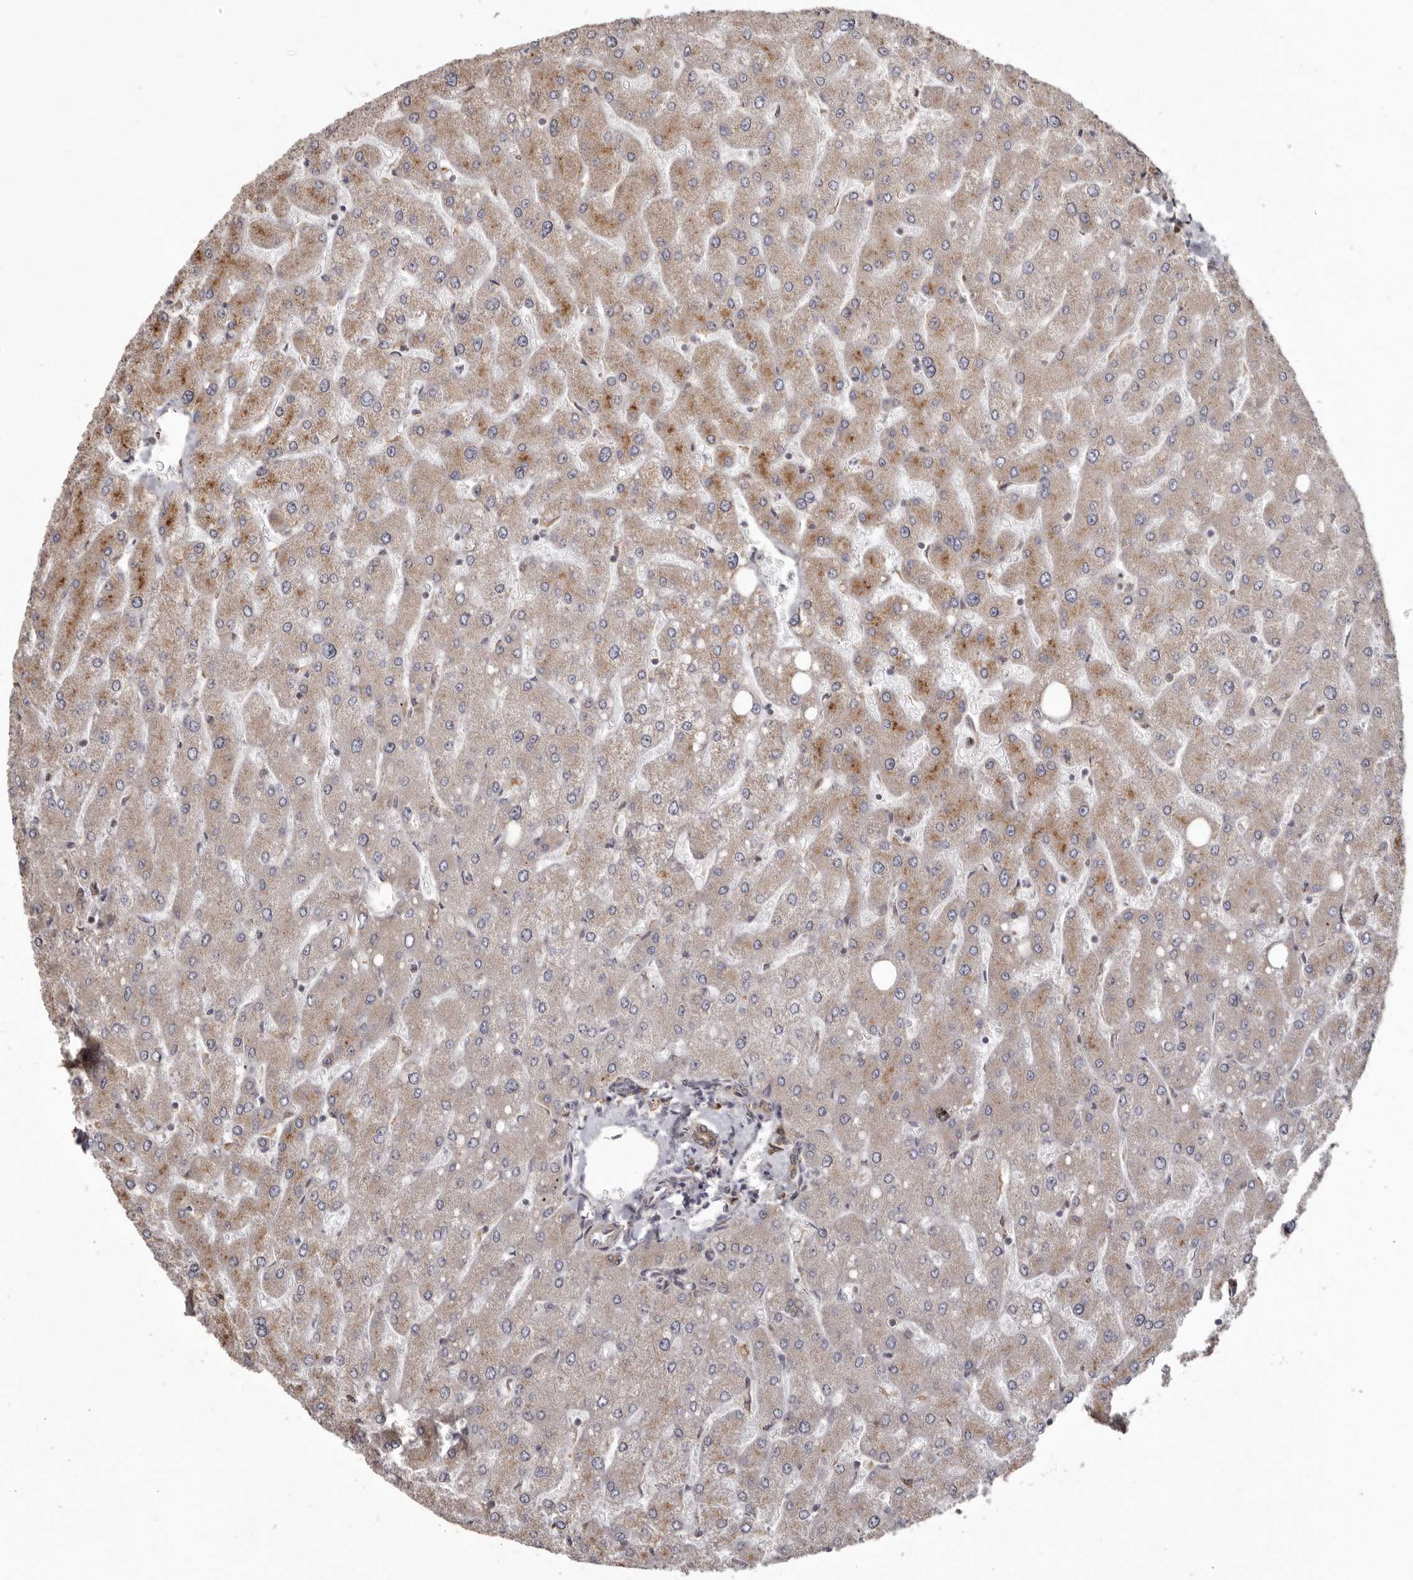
{"staining": {"intensity": "moderate", "quantity": ">75%", "location": "cytoplasmic/membranous"}, "tissue": "liver", "cell_type": "Cholangiocytes", "image_type": "normal", "snomed": [{"axis": "morphology", "description": "Normal tissue, NOS"}, {"axis": "topography", "description": "Liver"}], "caption": "Protein staining of unremarkable liver displays moderate cytoplasmic/membranous positivity in about >75% of cholangiocytes.", "gene": "NUP43", "patient": {"sex": "male", "age": 55}}